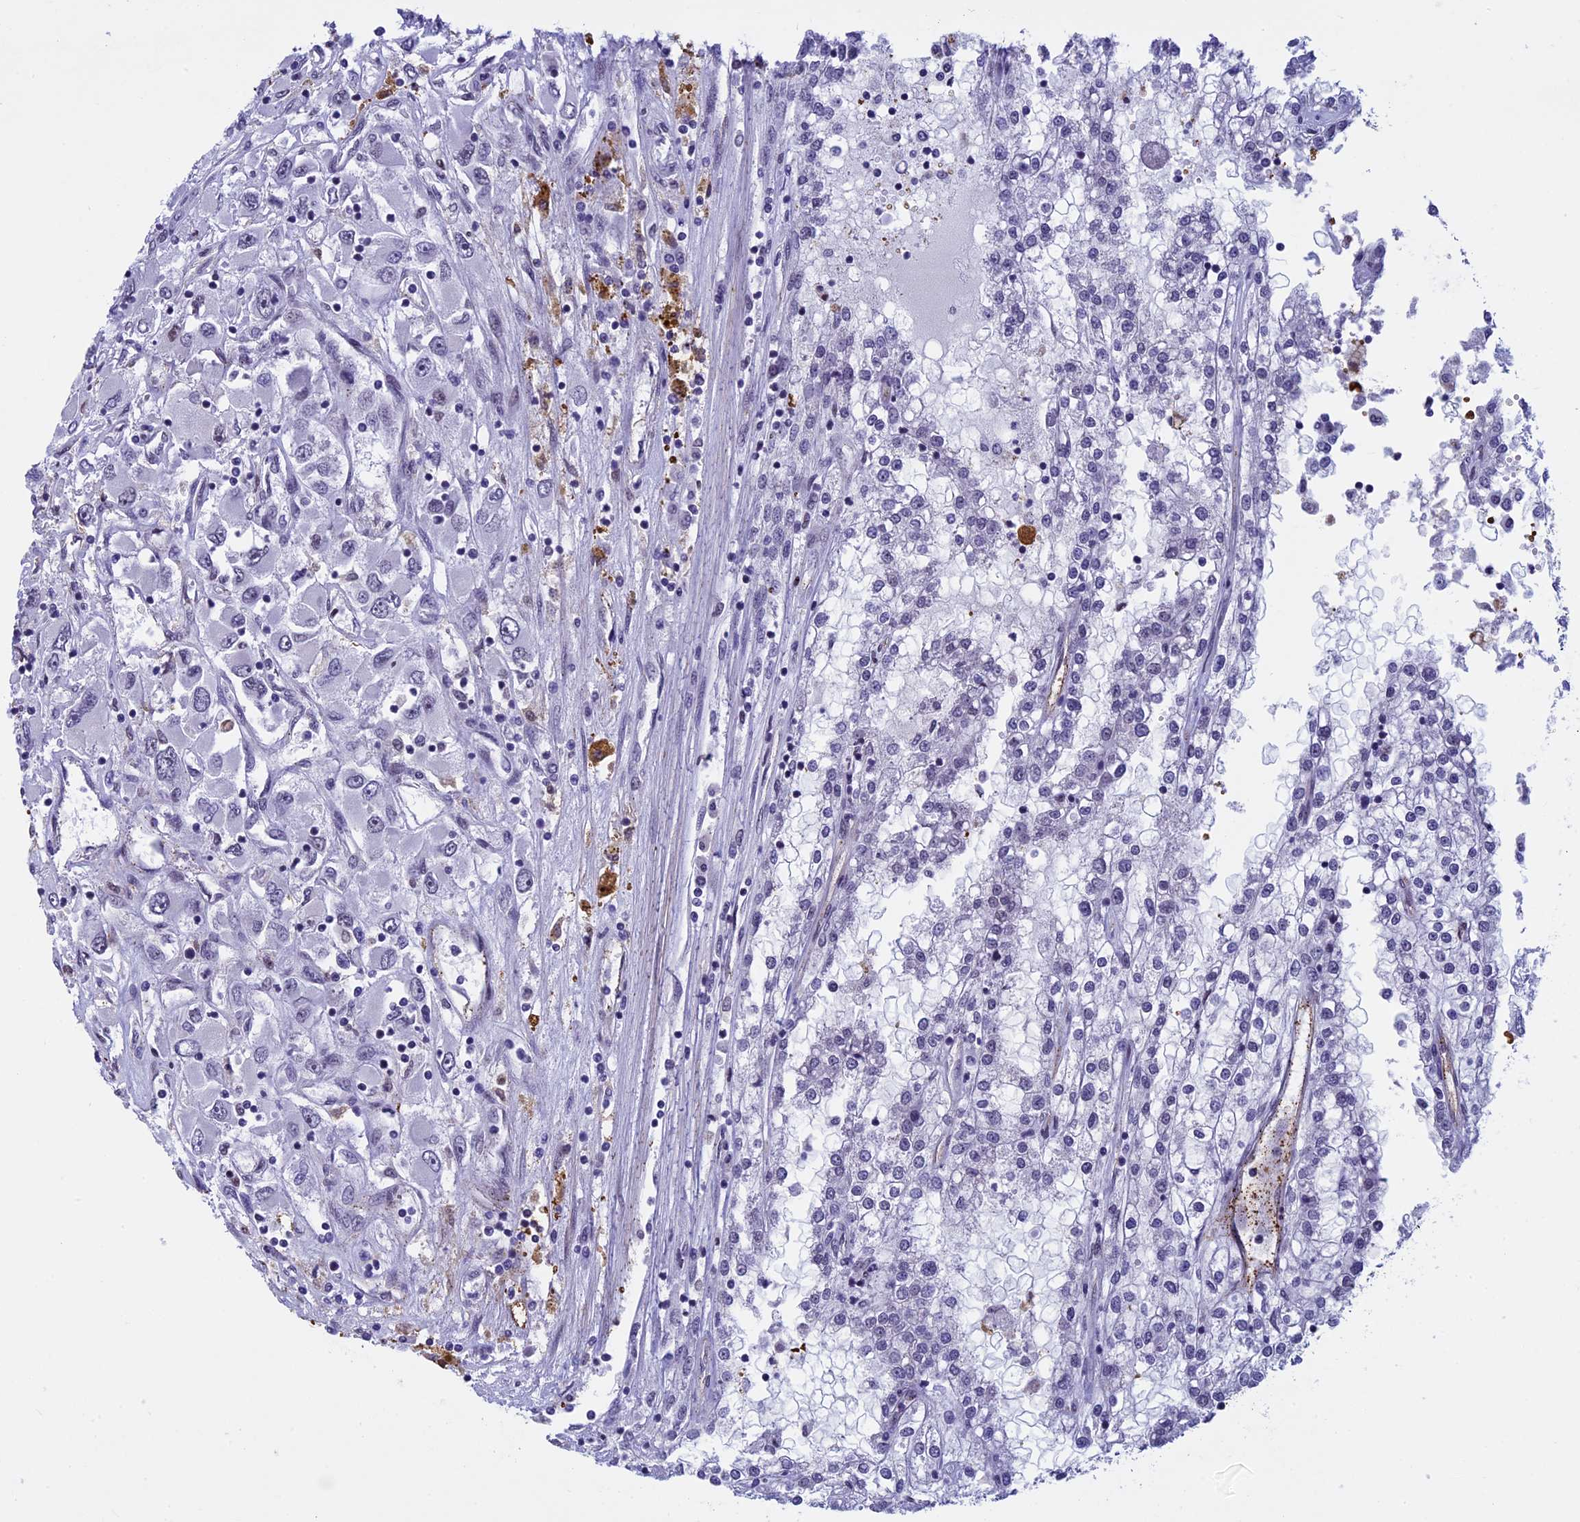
{"staining": {"intensity": "negative", "quantity": "none", "location": "none"}, "tissue": "renal cancer", "cell_type": "Tumor cells", "image_type": "cancer", "snomed": [{"axis": "morphology", "description": "Adenocarcinoma, NOS"}, {"axis": "topography", "description": "Kidney"}], "caption": "IHC histopathology image of neoplastic tissue: human adenocarcinoma (renal) stained with DAB reveals no significant protein positivity in tumor cells. The staining is performed using DAB brown chromogen with nuclei counter-stained in using hematoxylin.", "gene": "NIPBL", "patient": {"sex": "female", "age": 52}}